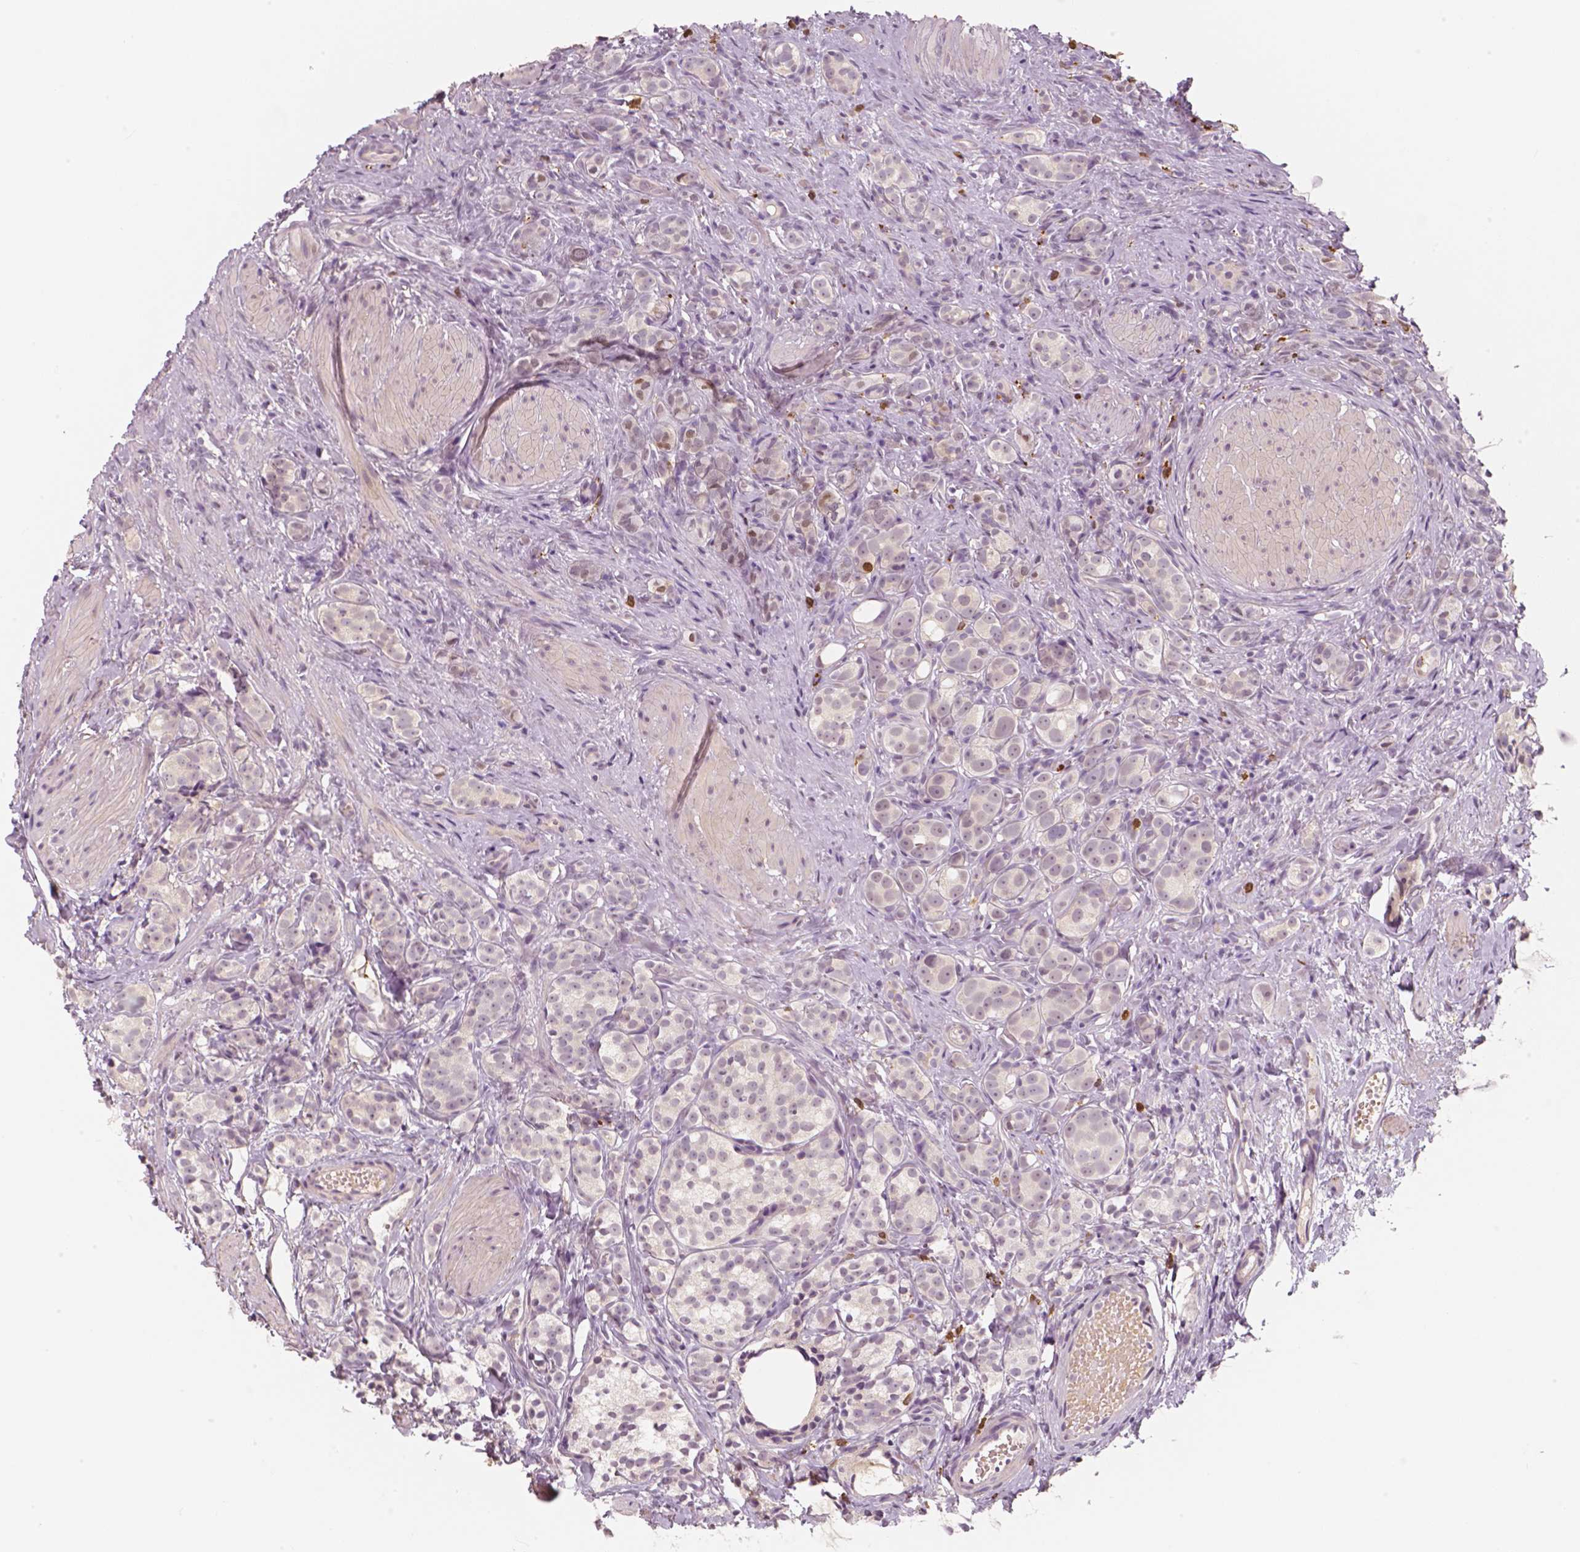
{"staining": {"intensity": "negative", "quantity": "none", "location": "none"}, "tissue": "prostate cancer", "cell_type": "Tumor cells", "image_type": "cancer", "snomed": [{"axis": "morphology", "description": "Adenocarcinoma, High grade"}, {"axis": "topography", "description": "Prostate"}], "caption": "Tumor cells are negative for protein expression in human prostate cancer (high-grade adenocarcinoma).", "gene": "RNASE7", "patient": {"sex": "male", "age": 53}}